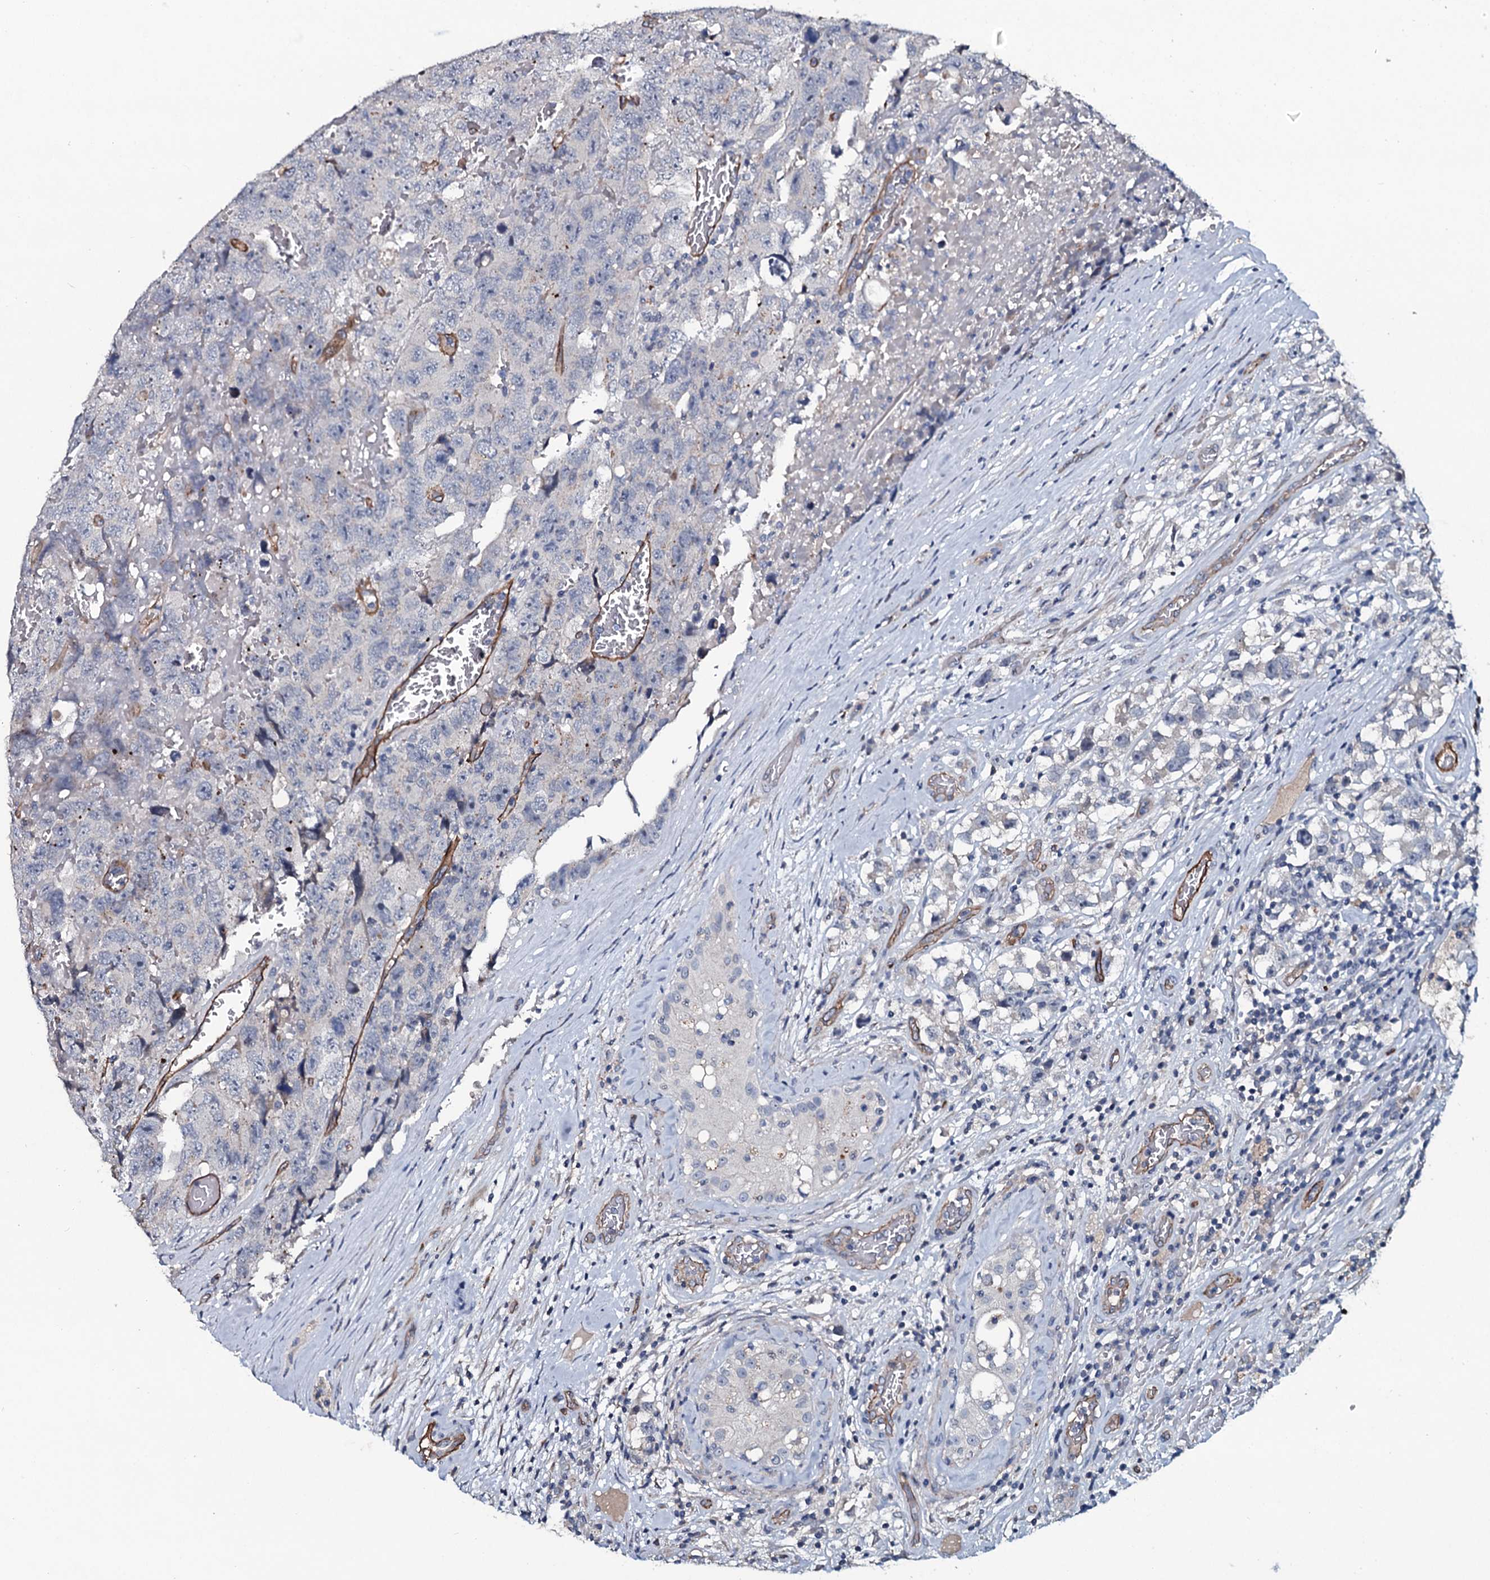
{"staining": {"intensity": "negative", "quantity": "none", "location": "none"}, "tissue": "testis cancer", "cell_type": "Tumor cells", "image_type": "cancer", "snomed": [{"axis": "morphology", "description": "Carcinoma, Embryonal, NOS"}, {"axis": "topography", "description": "Testis"}], "caption": "Immunohistochemistry of human testis cancer (embryonal carcinoma) reveals no positivity in tumor cells.", "gene": "CLEC14A", "patient": {"sex": "male", "age": 45}}